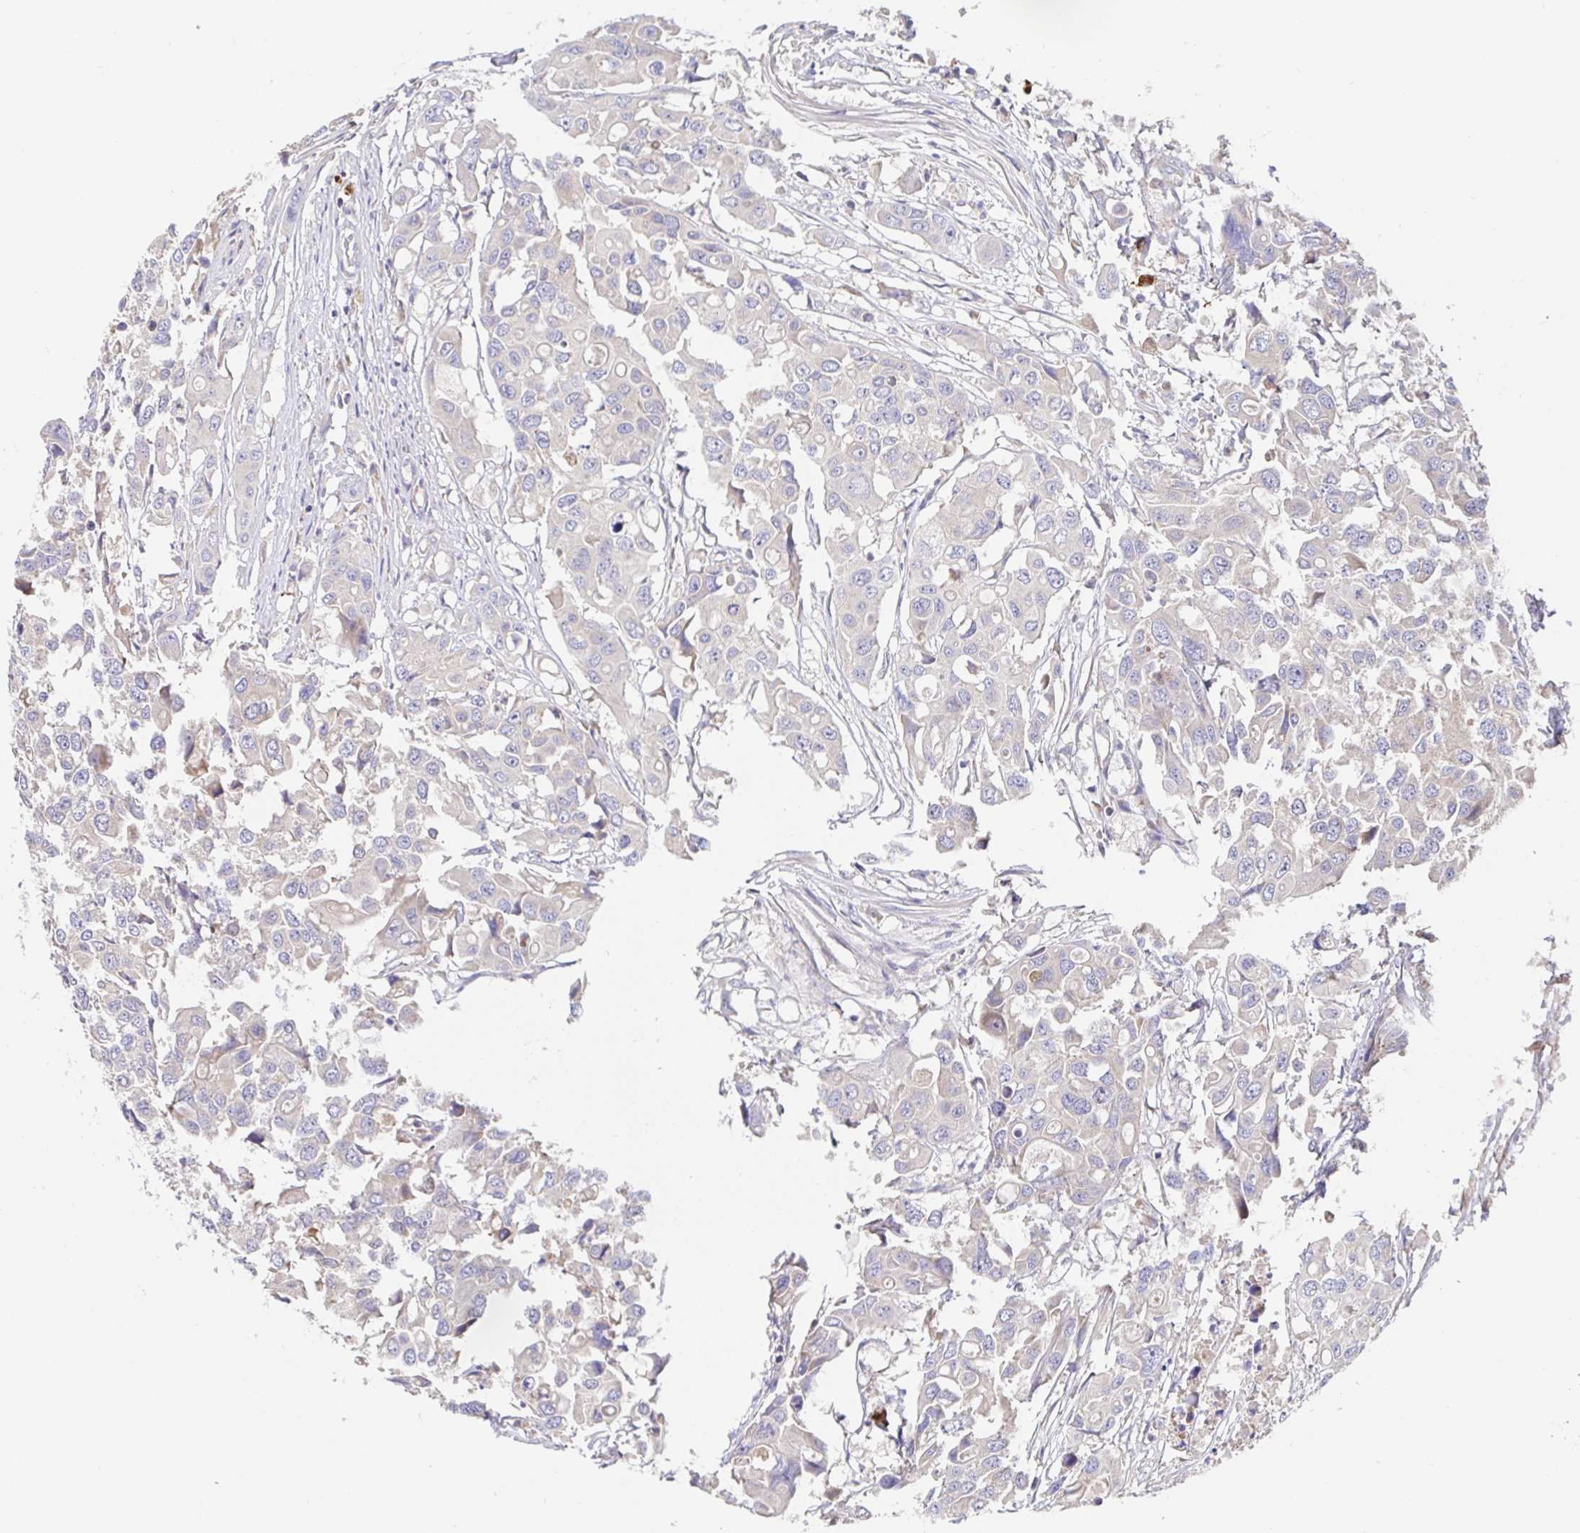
{"staining": {"intensity": "negative", "quantity": "none", "location": "none"}, "tissue": "colorectal cancer", "cell_type": "Tumor cells", "image_type": "cancer", "snomed": [{"axis": "morphology", "description": "Adenocarcinoma, NOS"}, {"axis": "topography", "description": "Colon"}], "caption": "Tumor cells are negative for protein expression in human colorectal cancer. The staining is performed using DAB (3,3'-diaminobenzidine) brown chromogen with nuclei counter-stained in using hematoxylin.", "gene": "HAGH", "patient": {"sex": "male", "age": 77}}